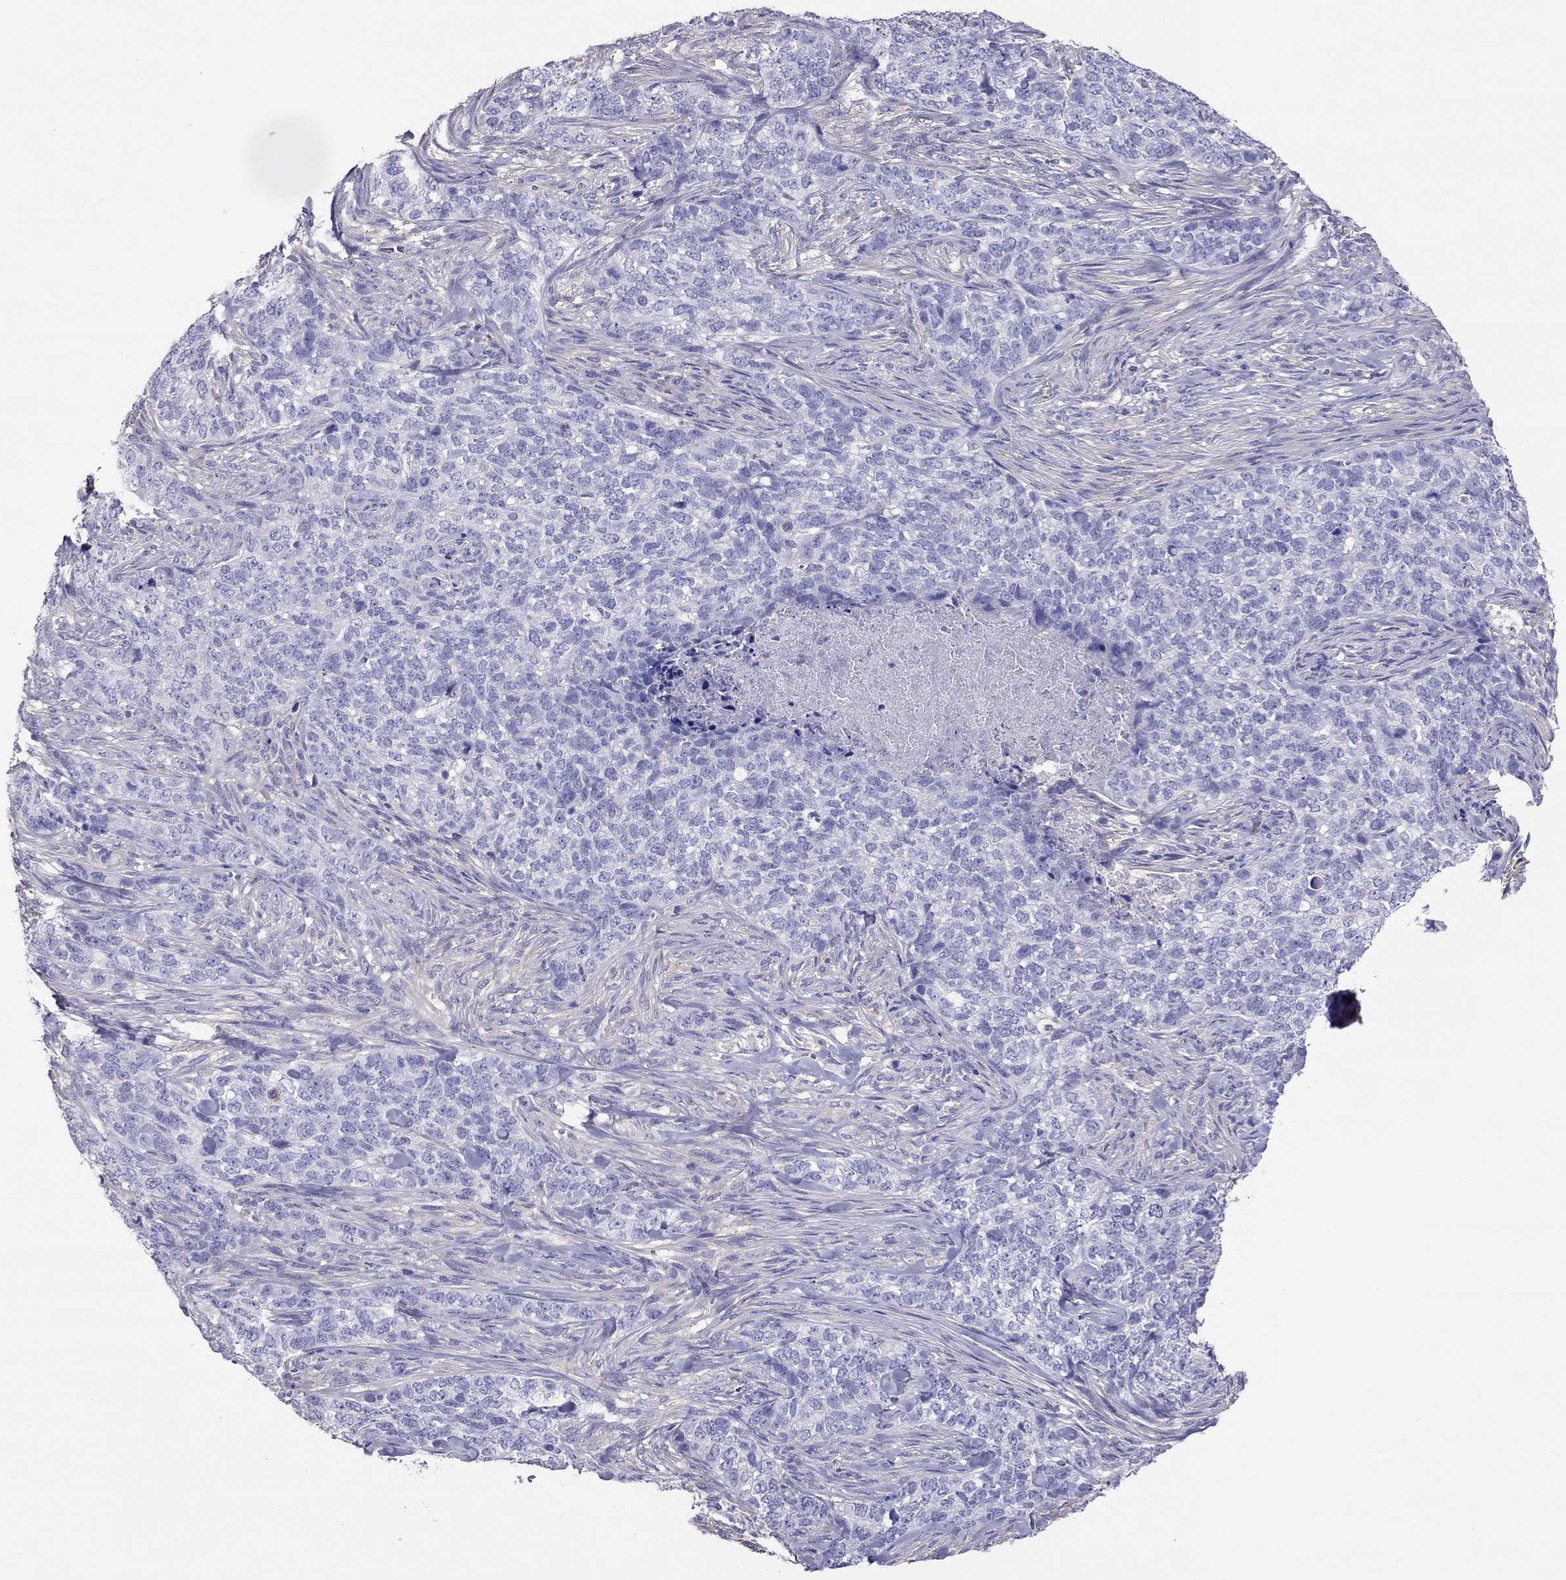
{"staining": {"intensity": "negative", "quantity": "none", "location": "none"}, "tissue": "skin cancer", "cell_type": "Tumor cells", "image_type": "cancer", "snomed": [{"axis": "morphology", "description": "Basal cell carcinoma"}, {"axis": "topography", "description": "Skin"}], "caption": "Skin cancer (basal cell carcinoma) was stained to show a protein in brown. There is no significant expression in tumor cells.", "gene": "TEX22", "patient": {"sex": "female", "age": 69}}